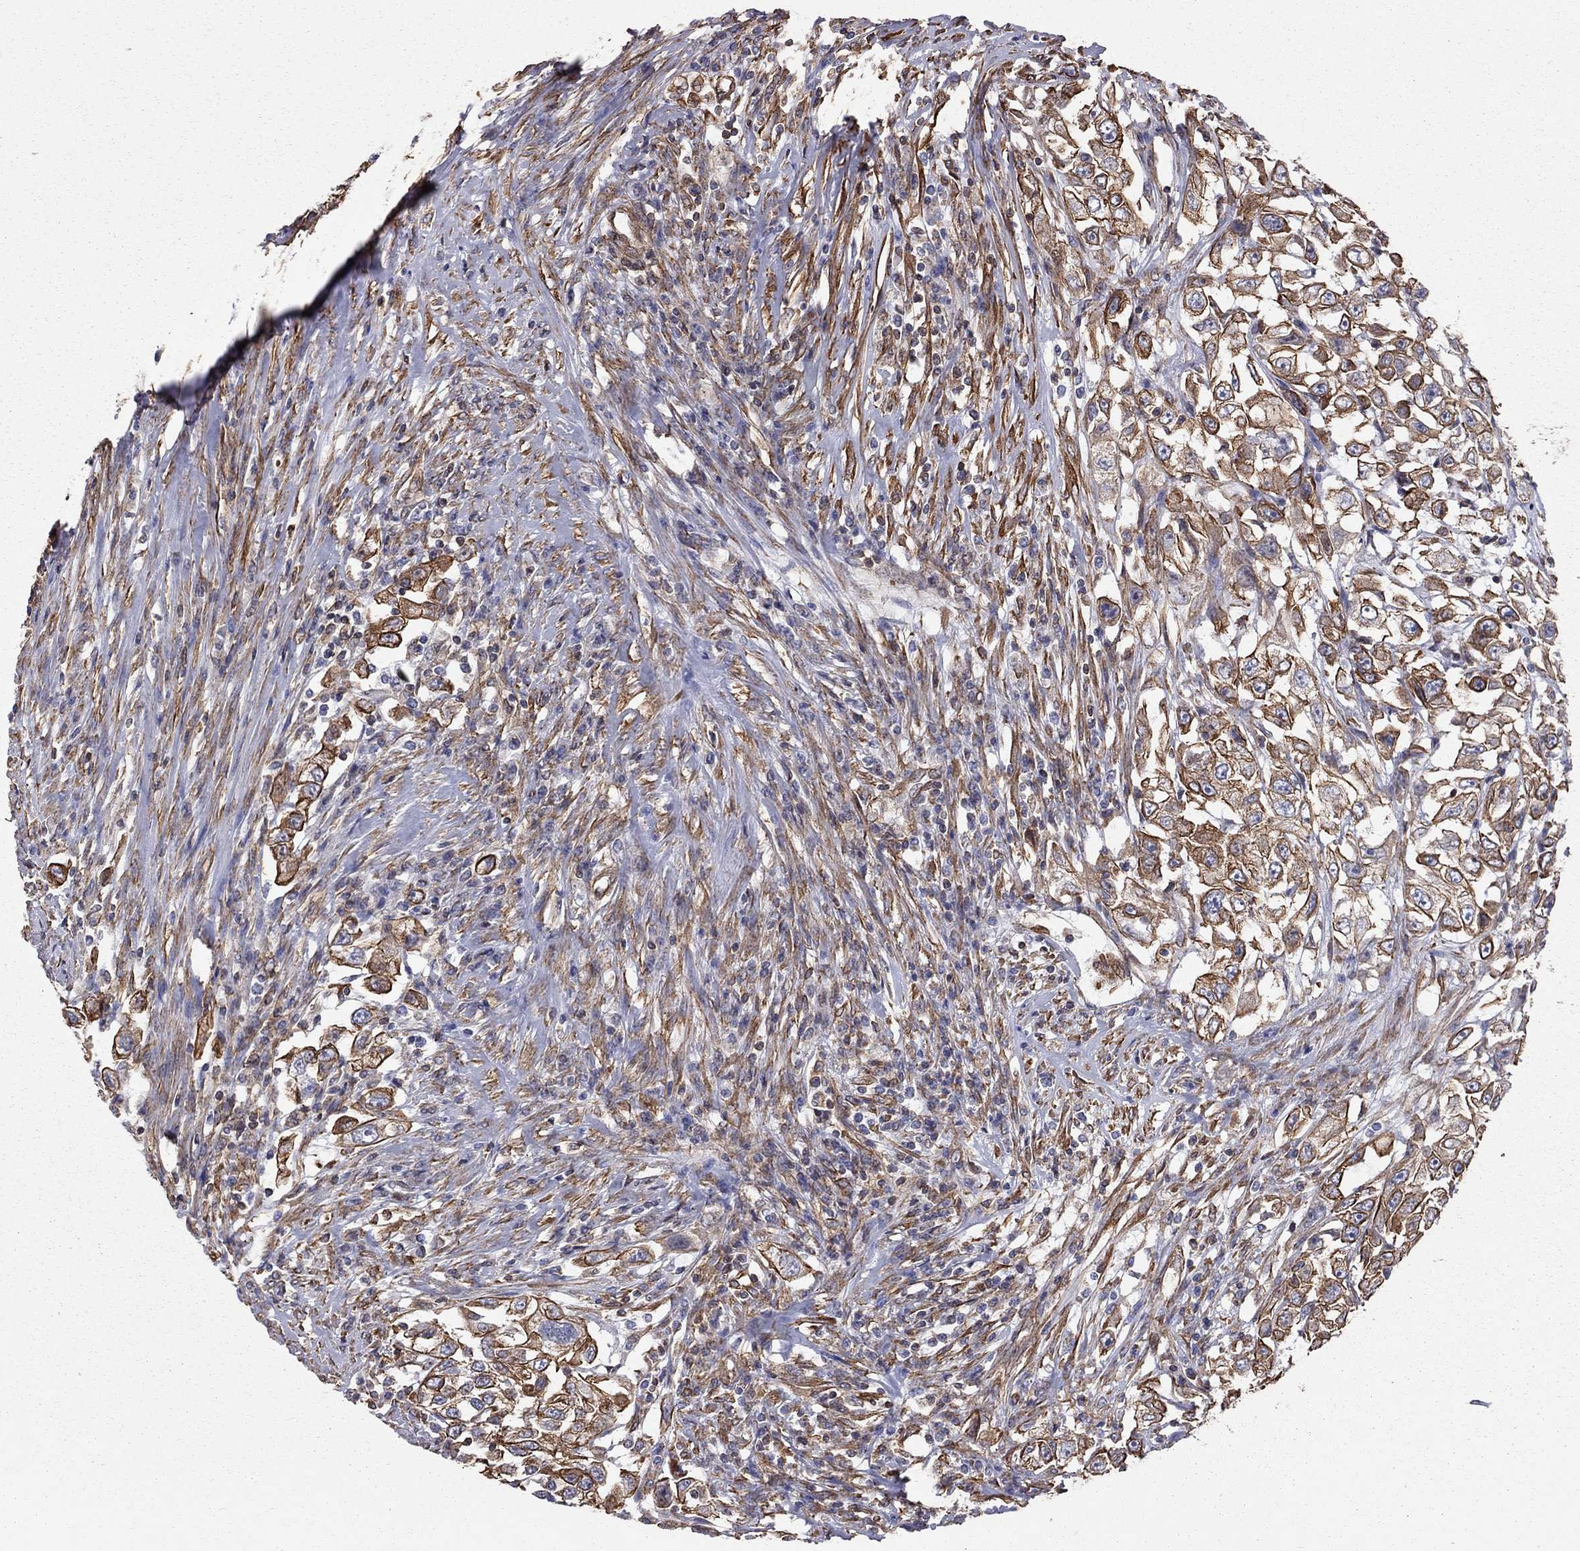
{"staining": {"intensity": "strong", "quantity": ">75%", "location": "cytoplasmic/membranous"}, "tissue": "urothelial cancer", "cell_type": "Tumor cells", "image_type": "cancer", "snomed": [{"axis": "morphology", "description": "Urothelial carcinoma, High grade"}, {"axis": "topography", "description": "Urinary bladder"}], "caption": "The histopathology image exhibits staining of urothelial cancer, revealing strong cytoplasmic/membranous protein expression (brown color) within tumor cells.", "gene": "BICDL2", "patient": {"sex": "female", "age": 56}}